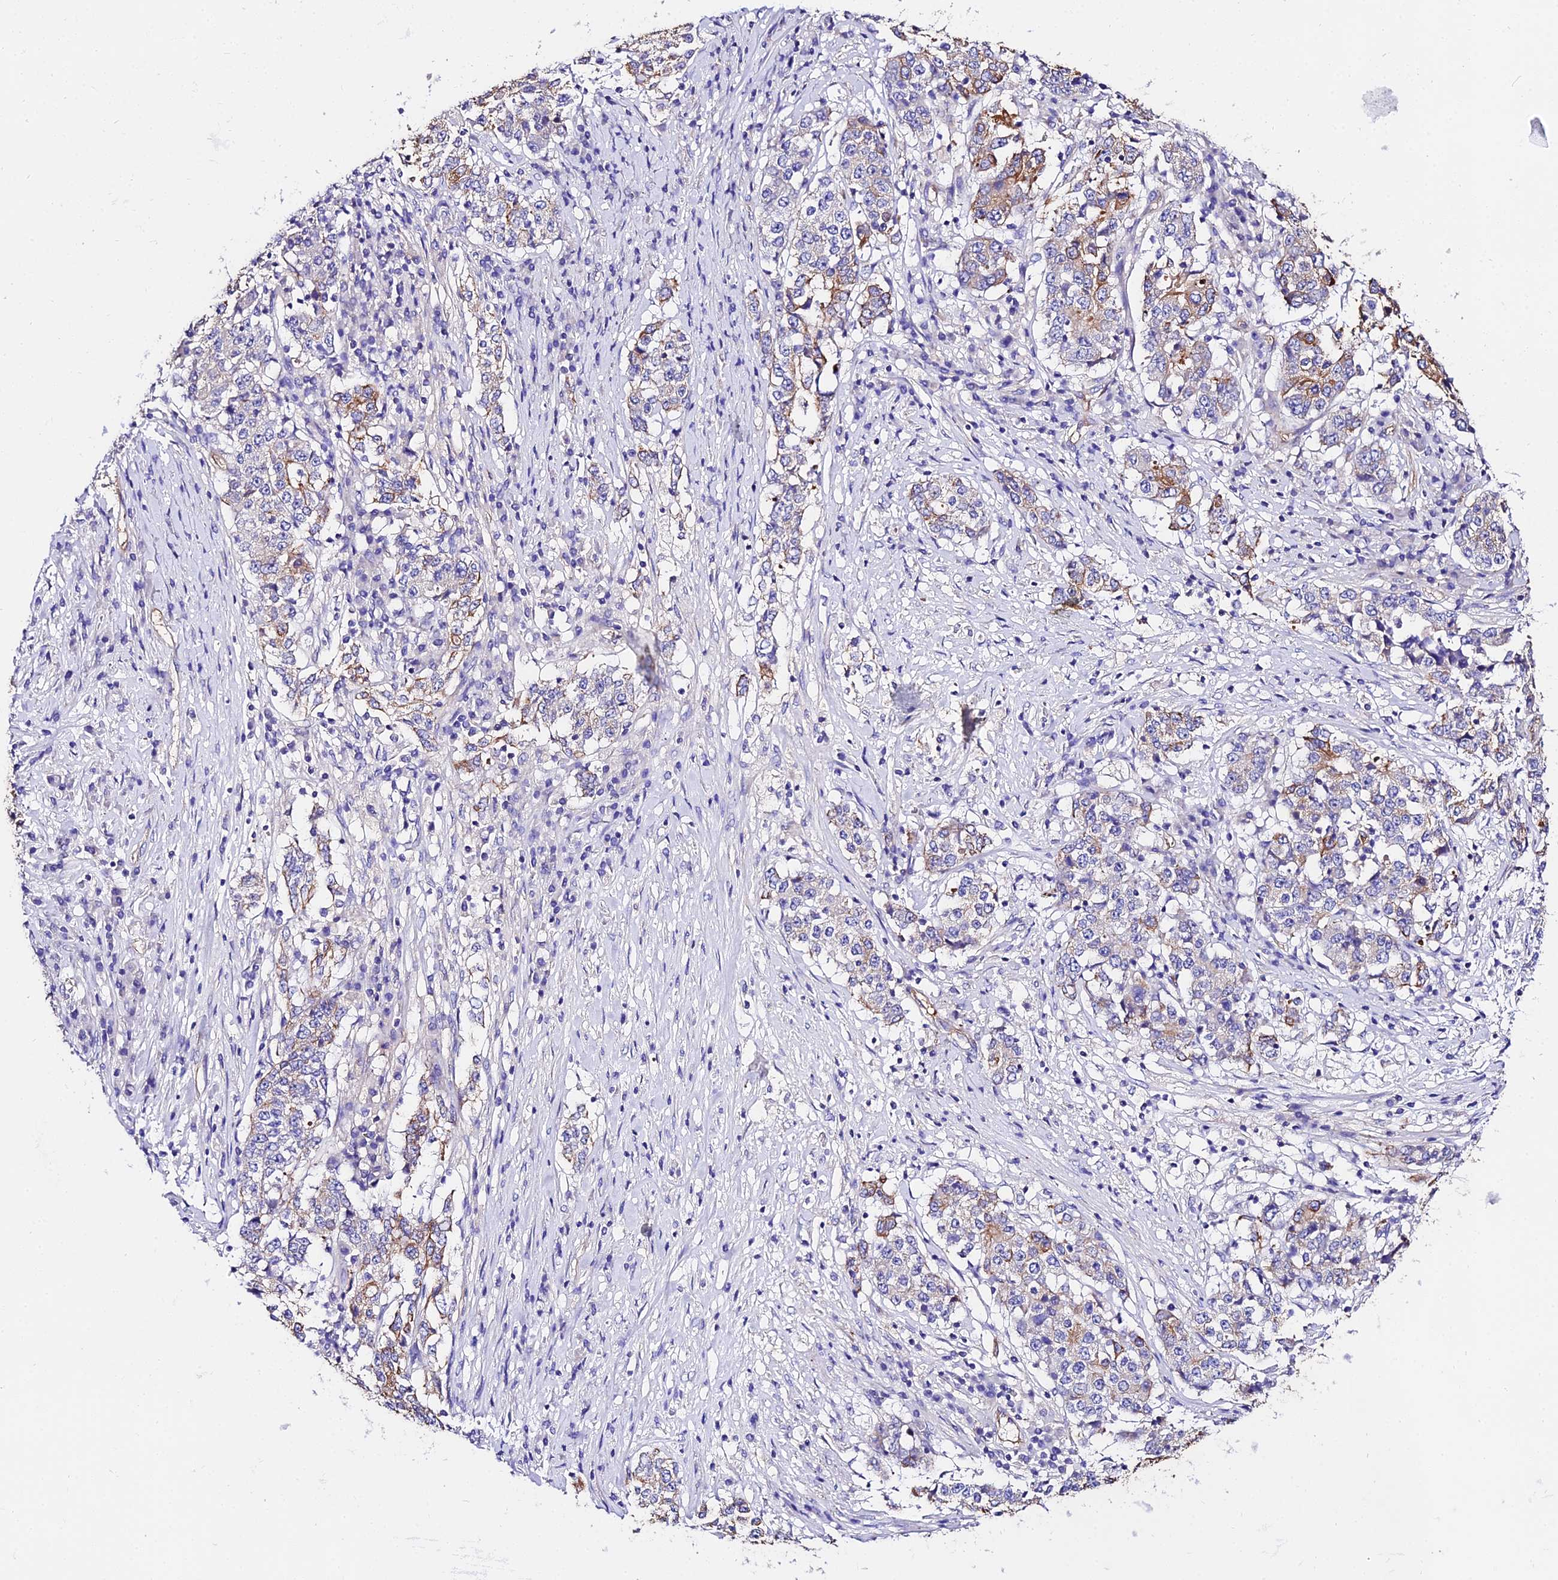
{"staining": {"intensity": "moderate", "quantity": "<25%", "location": "cytoplasmic/membranous"}, "tissue": "stomach cancer", "cell_type": "Tumor cells", "image_type": "cancer", "snomed": [{"axis": "morphology", "description": "Adenocarcinoma, NOS"}, {"axis": "topography", "description": "Stomach"}], "caption": "This histopathology image exhibits stomach adenocarcinoma stained with IHC to label a protein in brown. The cytoplasmic/membranous of tumor cells show moderate positivity for the protein. Nuclei are counter-stained blue.", "gene": "DAW1", "patient": {"sex": "male", "age": 59}}